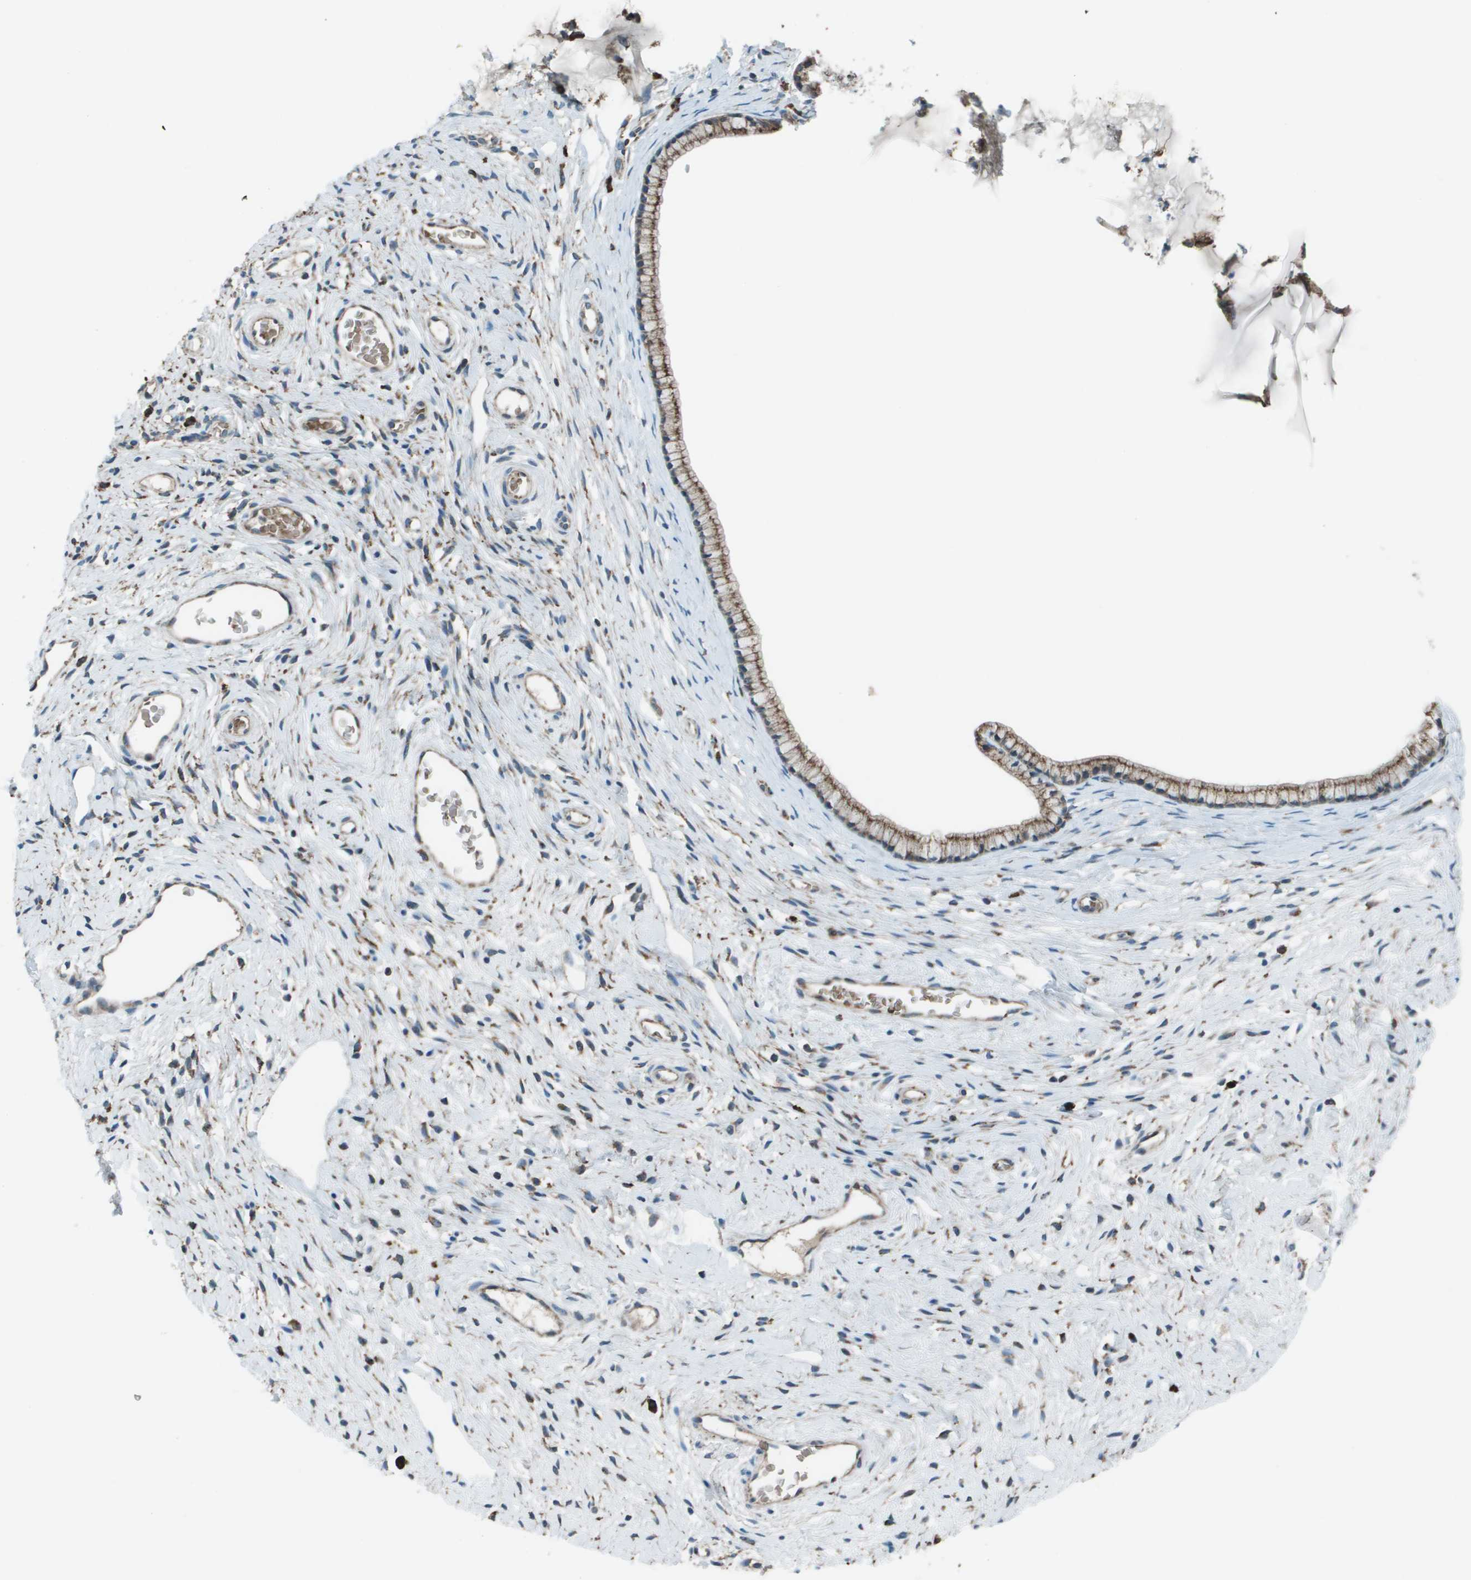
{"staining": {"intensity": "moderate", "quantity": ">75%", "location": "cytoplasmic/membranous"}, "tissue": "cervix", "cell_type": "Glandular cells", "image_type": "normal", "snomed": [{"axis": "morphology", "description": "Normal tissue, NOS"}, {"axis": "topography", "description": "Cervix"}], "caption": "A medium amount of moderate cytoplasmic/membranous positivity is appreciated in approximately >75% of glandular cells in unremarkable cervix. The staining is performed using DAB (3,3'-diaminobenzidine) brown chromogen to label protein expression. The nuclei are counter-stained blue using hematoxylin.", "gene": "UTS2", "patient": {"sex": "female", "age": 77}}